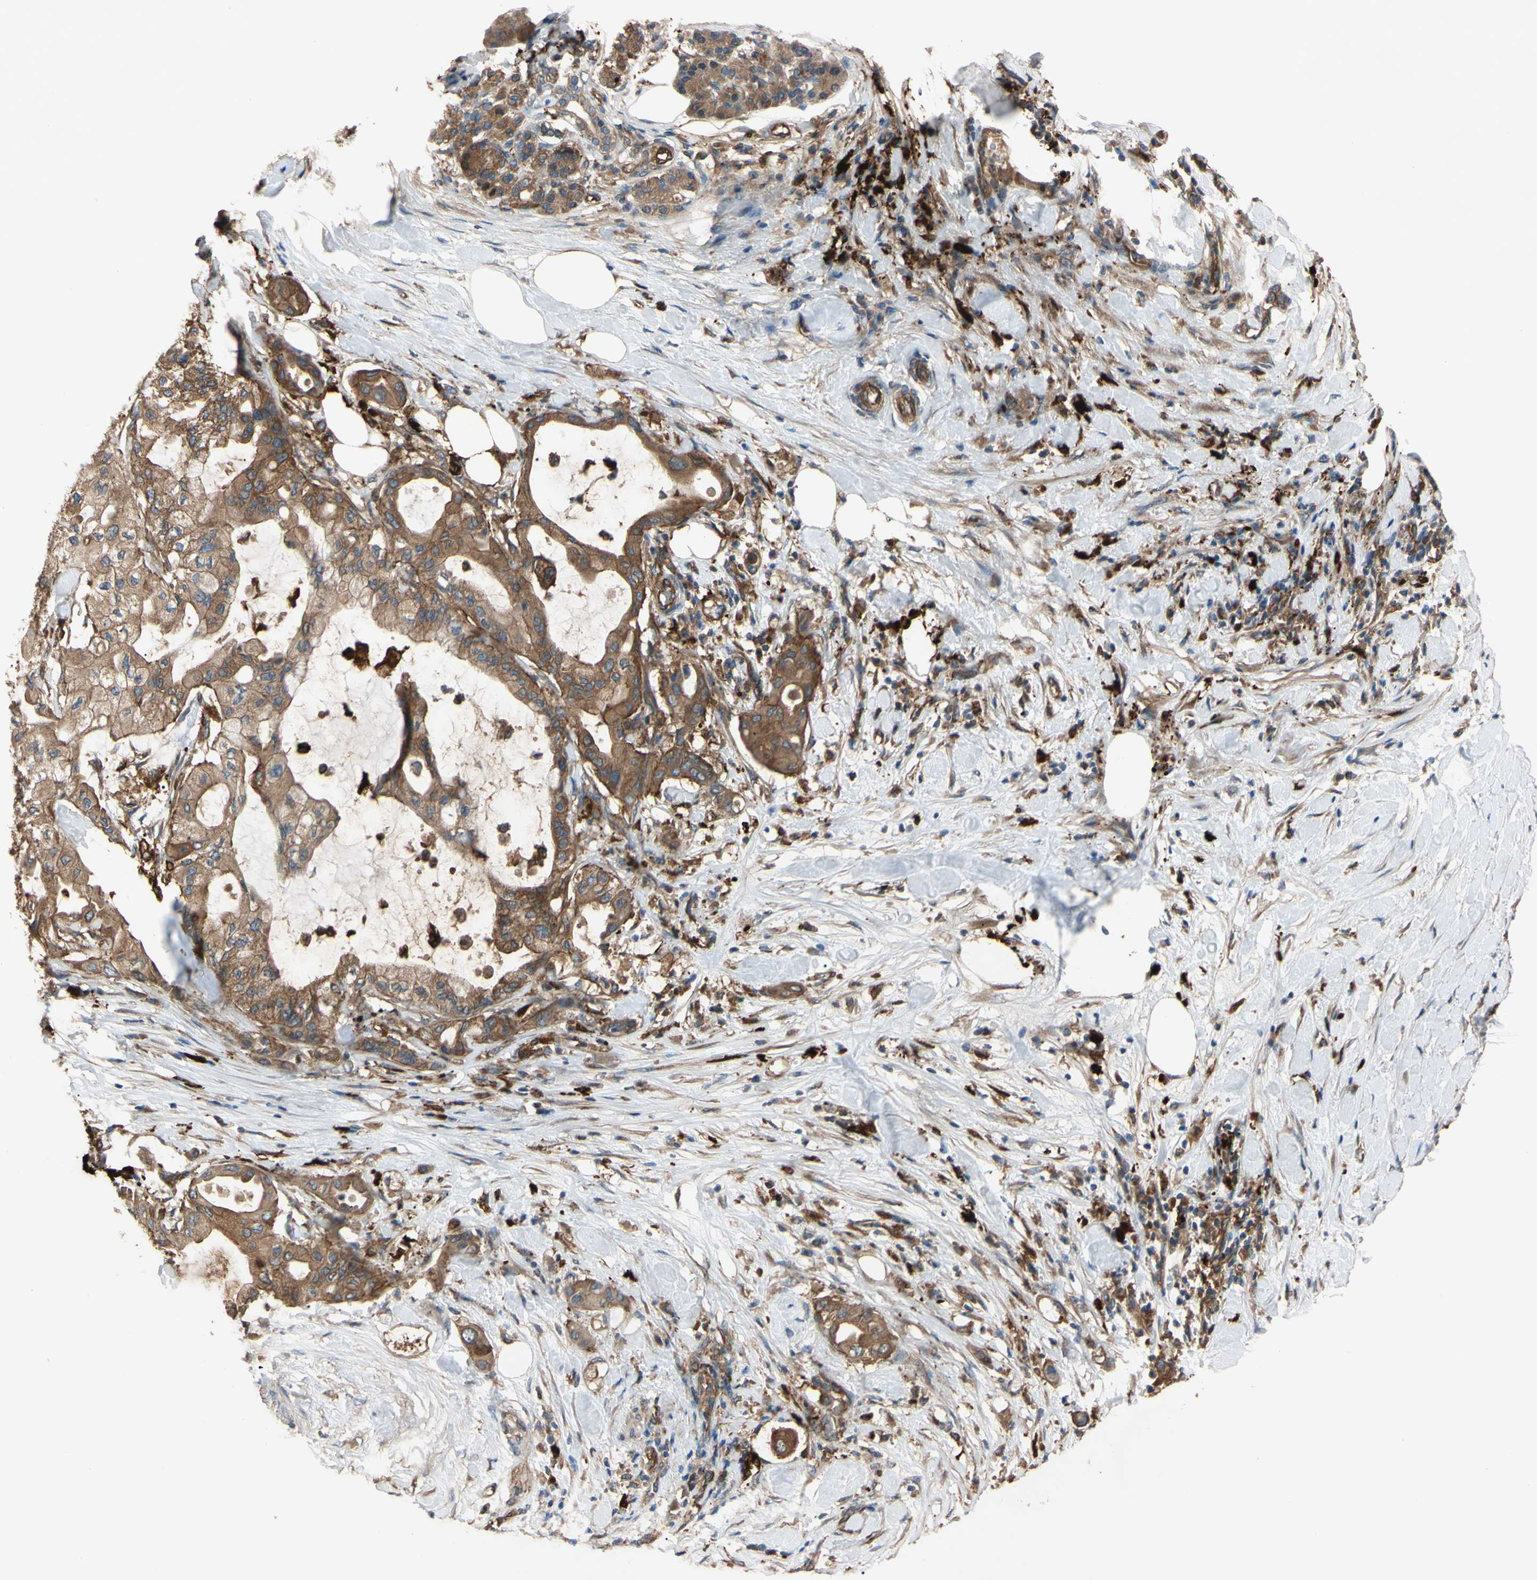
{"staining": {"intensity": "moderate", "quantity": ">75%", "location": "cytoplasmic/membranous"}, "tissue": "pancreatic cancer", "cell_type": "Tumor cells", "image_type": "cancer", "snomed": [{"axis": "morphology", "description": "Adenocarcinoma, NOS"}, {"axis": "morphology", "description": "Adenocarcinoma, metastatic, NOS"}, {"axis": "topography", "description": "Lymph node"}, {"axis": "topography", "description": "Pancreas"}, {"axis": "topography", "description": "Duodenum"}], "caption": "Metastatic adenocarcinoma (pancreatic) stained for a protein demonstrates moderate cytoplasmic/membranous positivity in tumor cells.", "gene": "PTPN12", "patient": {"sex": "female", "age": 64}}